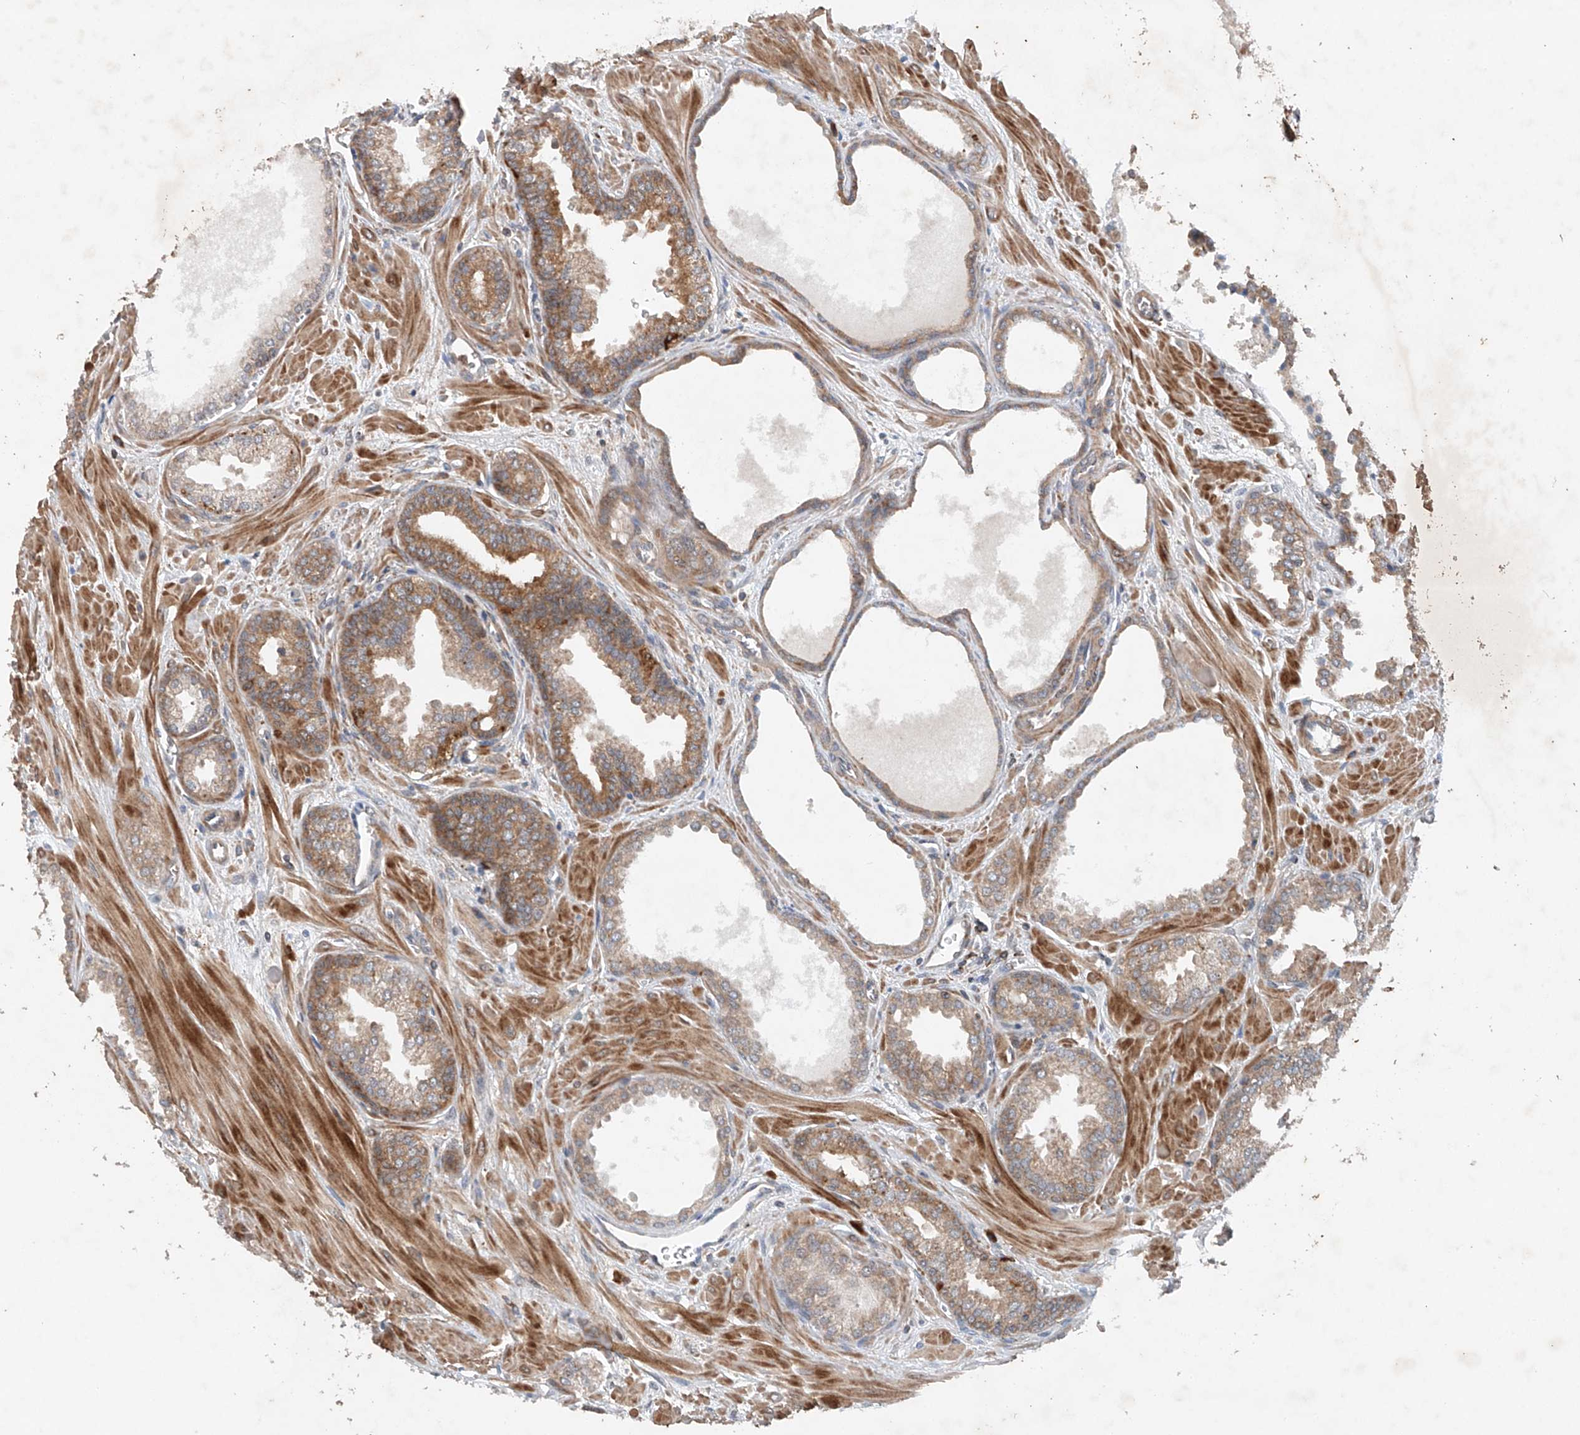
{"staining": {"intensity": "moderate", "quantity": "<25%", "location": "cytoplasmic/membranous"}, "tissue": "prostate cancer", "cell_type": "Tumor cells", "image_type": "cancer", "snomed": [{"axis": "morphology", "description": "Adenocarcinoma, Low grade"}, {"axis": "topography", "description": "Prostate"}], "caption": "Moderate cytoplasmic/membranous staining for a protein is seen in approximately <25% of tumor cells of low-grade adenocarcinoma (prostate) using immunohistochemistry (IHC).", "gene": "CEP85L", "patient": {"sex": "male", "age": 67}}